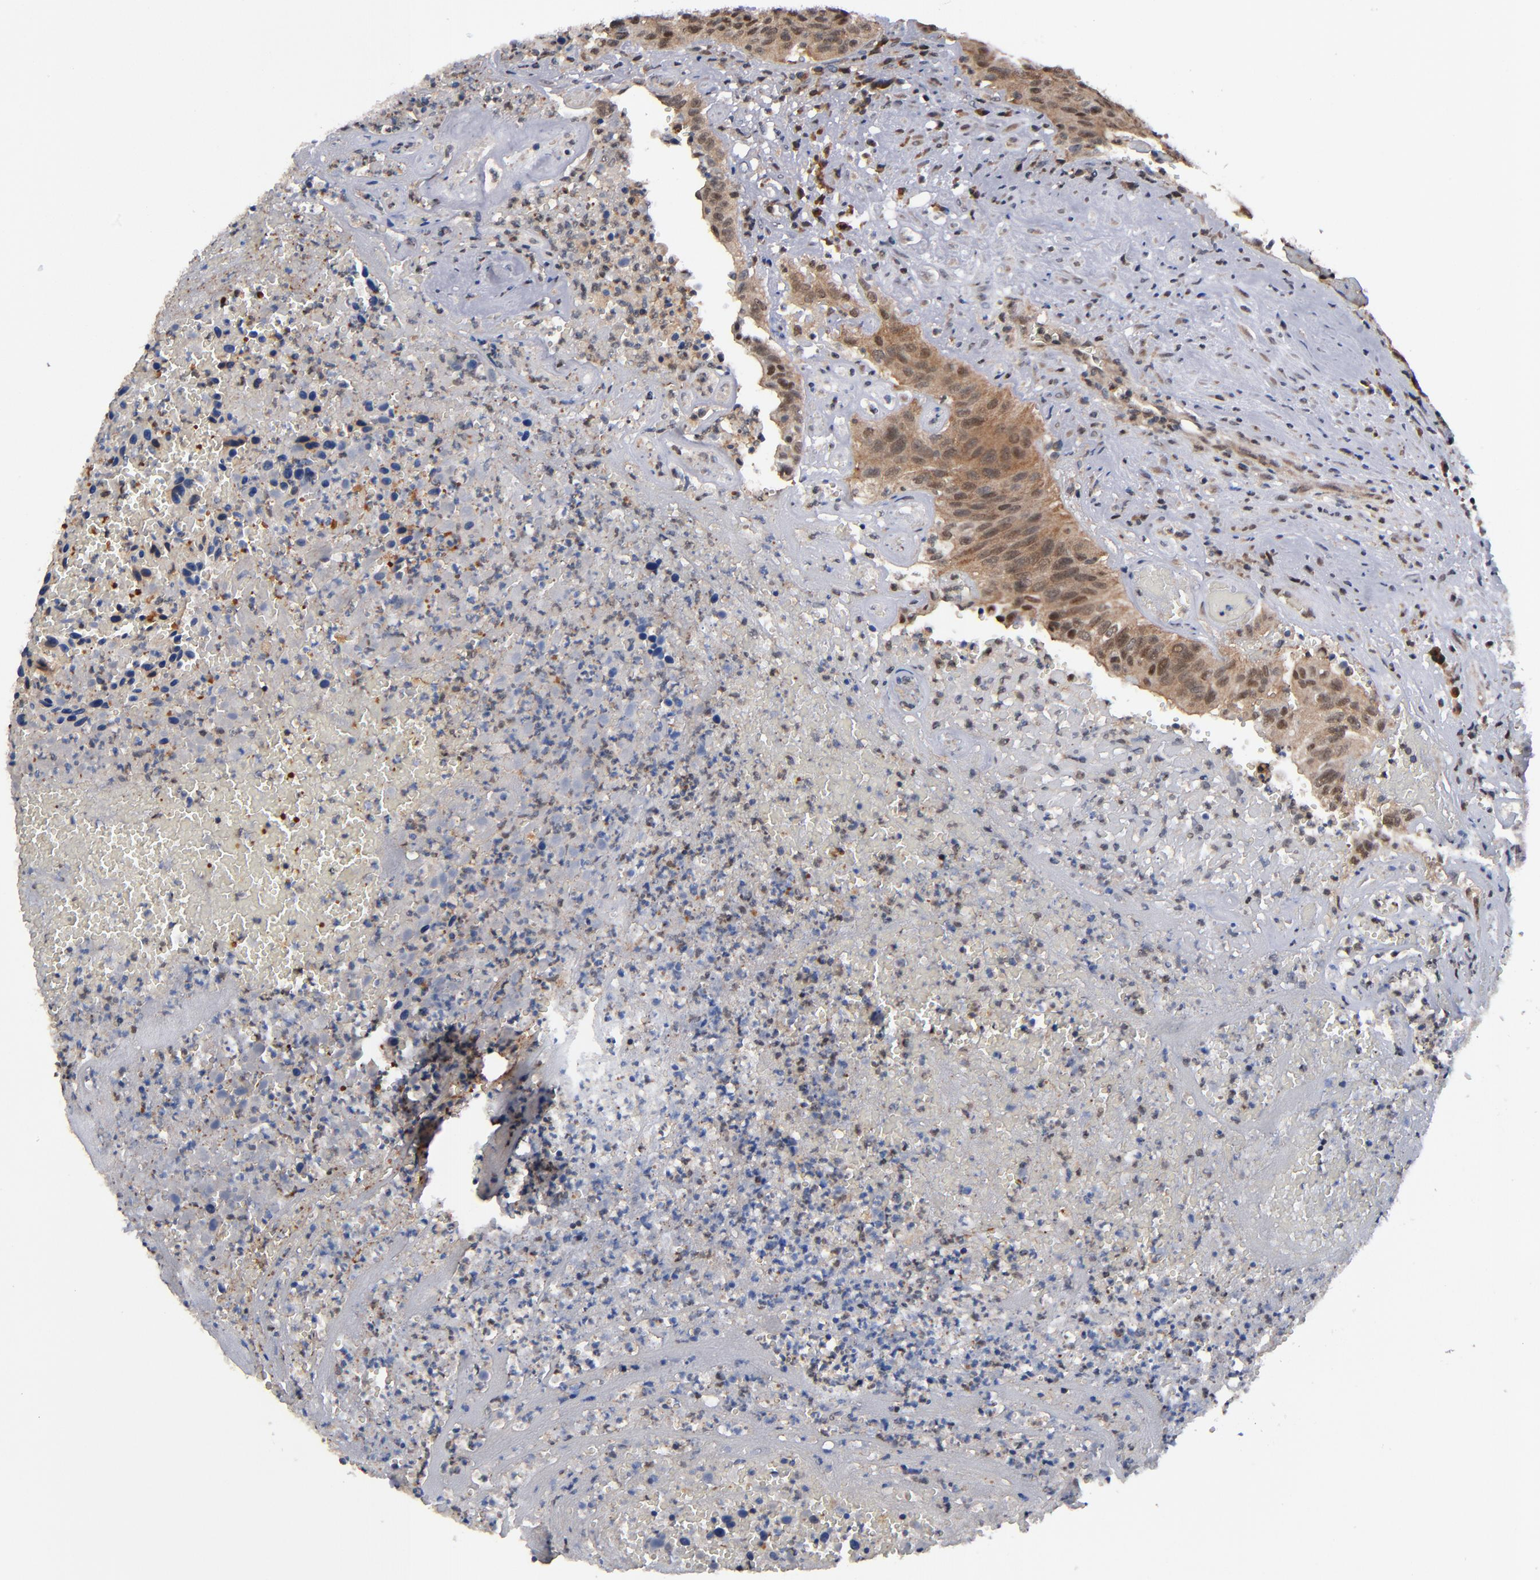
{"staining": {"intensity": "moderate", "quantity": ">75%", "location": "cytoplasmic/membranous"}, "tissue": "urothelial cancer", "cell_type": "Tumor cells", "image_type": "cancer", "snomed": [{"axis": "morphology", "description": "Urothelial carcinoma, High grade"}, {"axis": "topography", "description": "Urinary bladder"}], "caption": "About >75% of tumor cells in human urothelial cancer display moderate cytoplasmic/membranous protein expression as visualized by brown immunohistochemical staining.", "gene": "ALG13", "patient": {"sex": "male", "age": 66}}